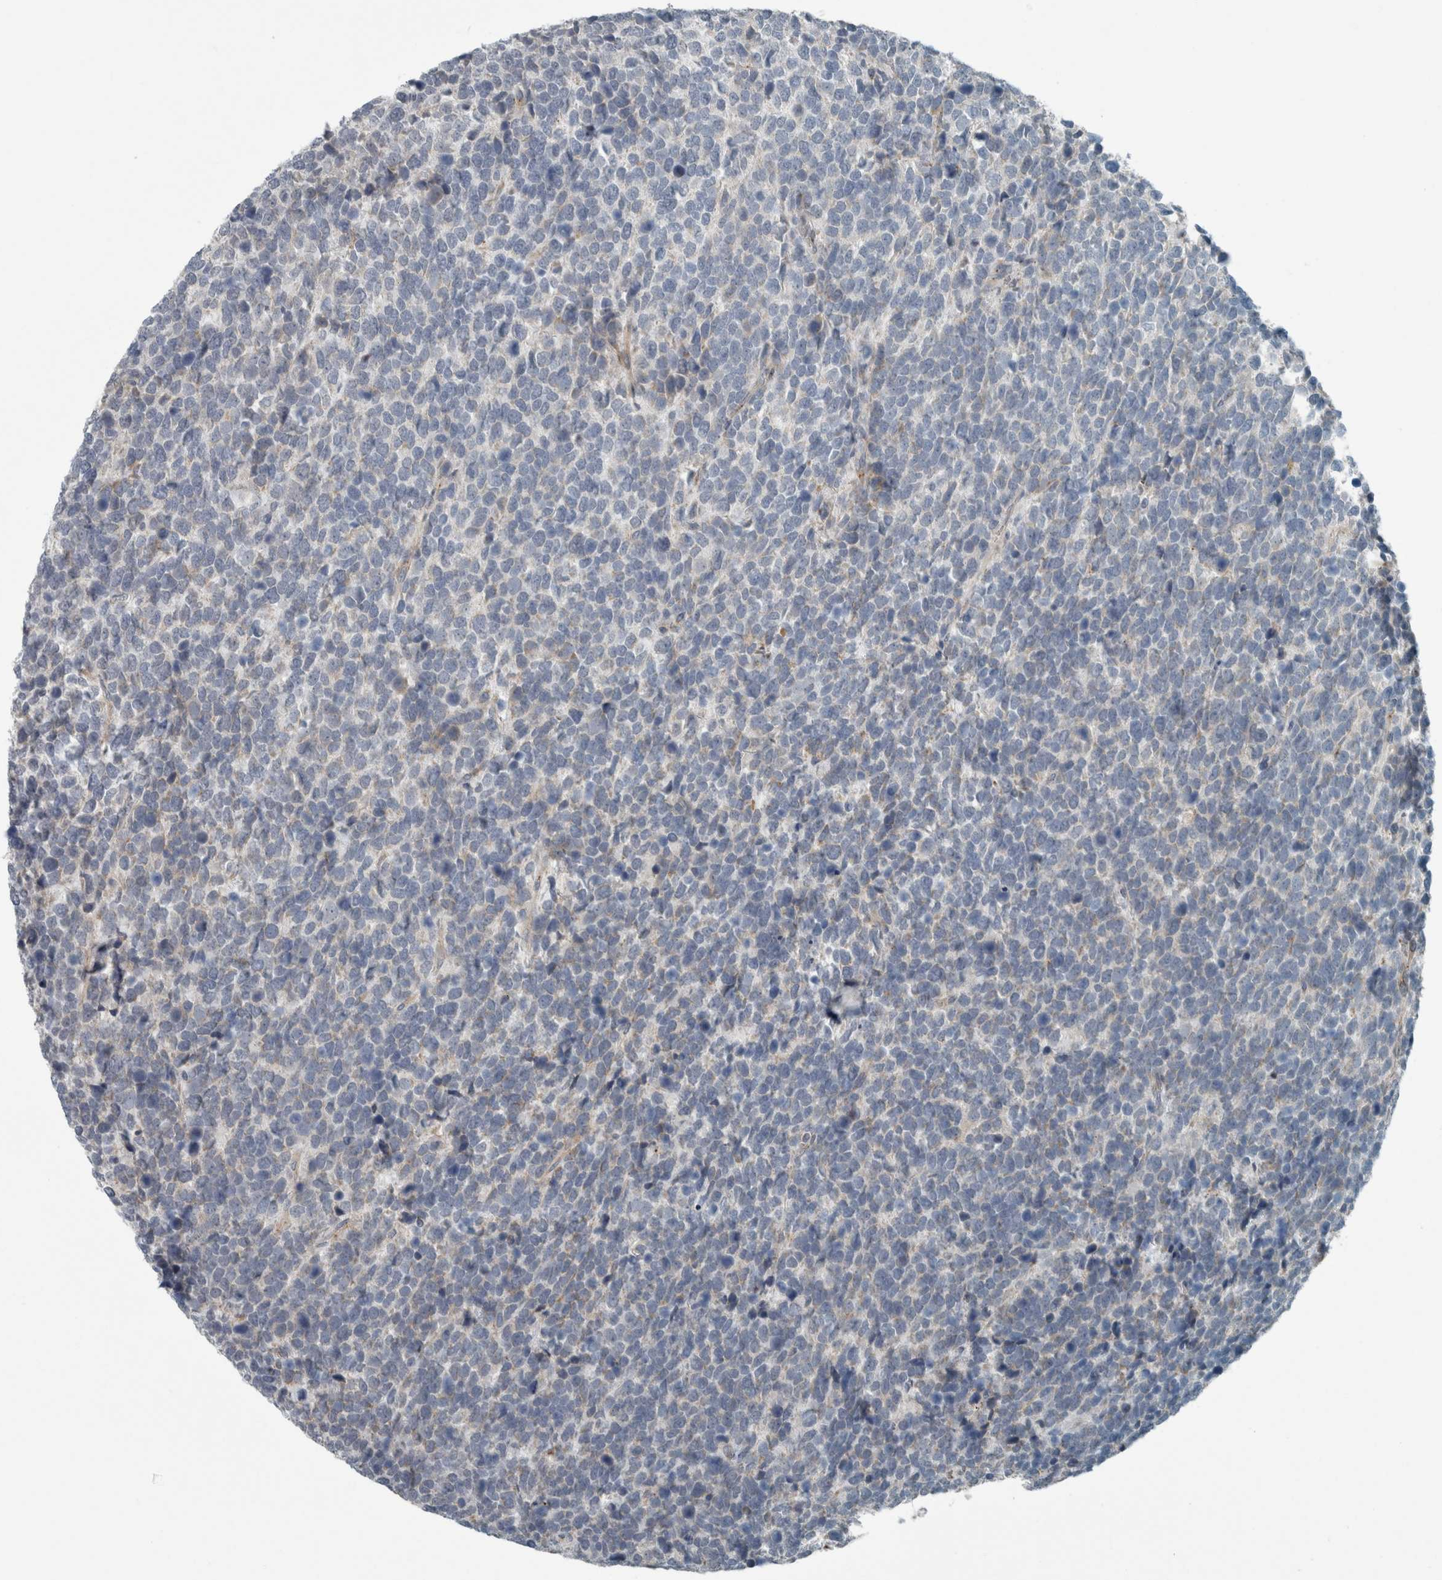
{"staining": {"intensity": "negative", "quantity": "none", "location": "none"}, "tissue": "urothelial cancer", "cell_type": "Tumor cells", "image_type": "cancer", "snomed": [{"axis": "morphology", "description": "Urothelial carcinoma, High grade"}, {"axis": "topography", "description": "Urinary bladder"}], "caption": "The photomicrograph shows no significant staining in tumor cells of urothelial cancer.", "gene": "KIF1C", "patient": {"sex": "female", "age": 82}}